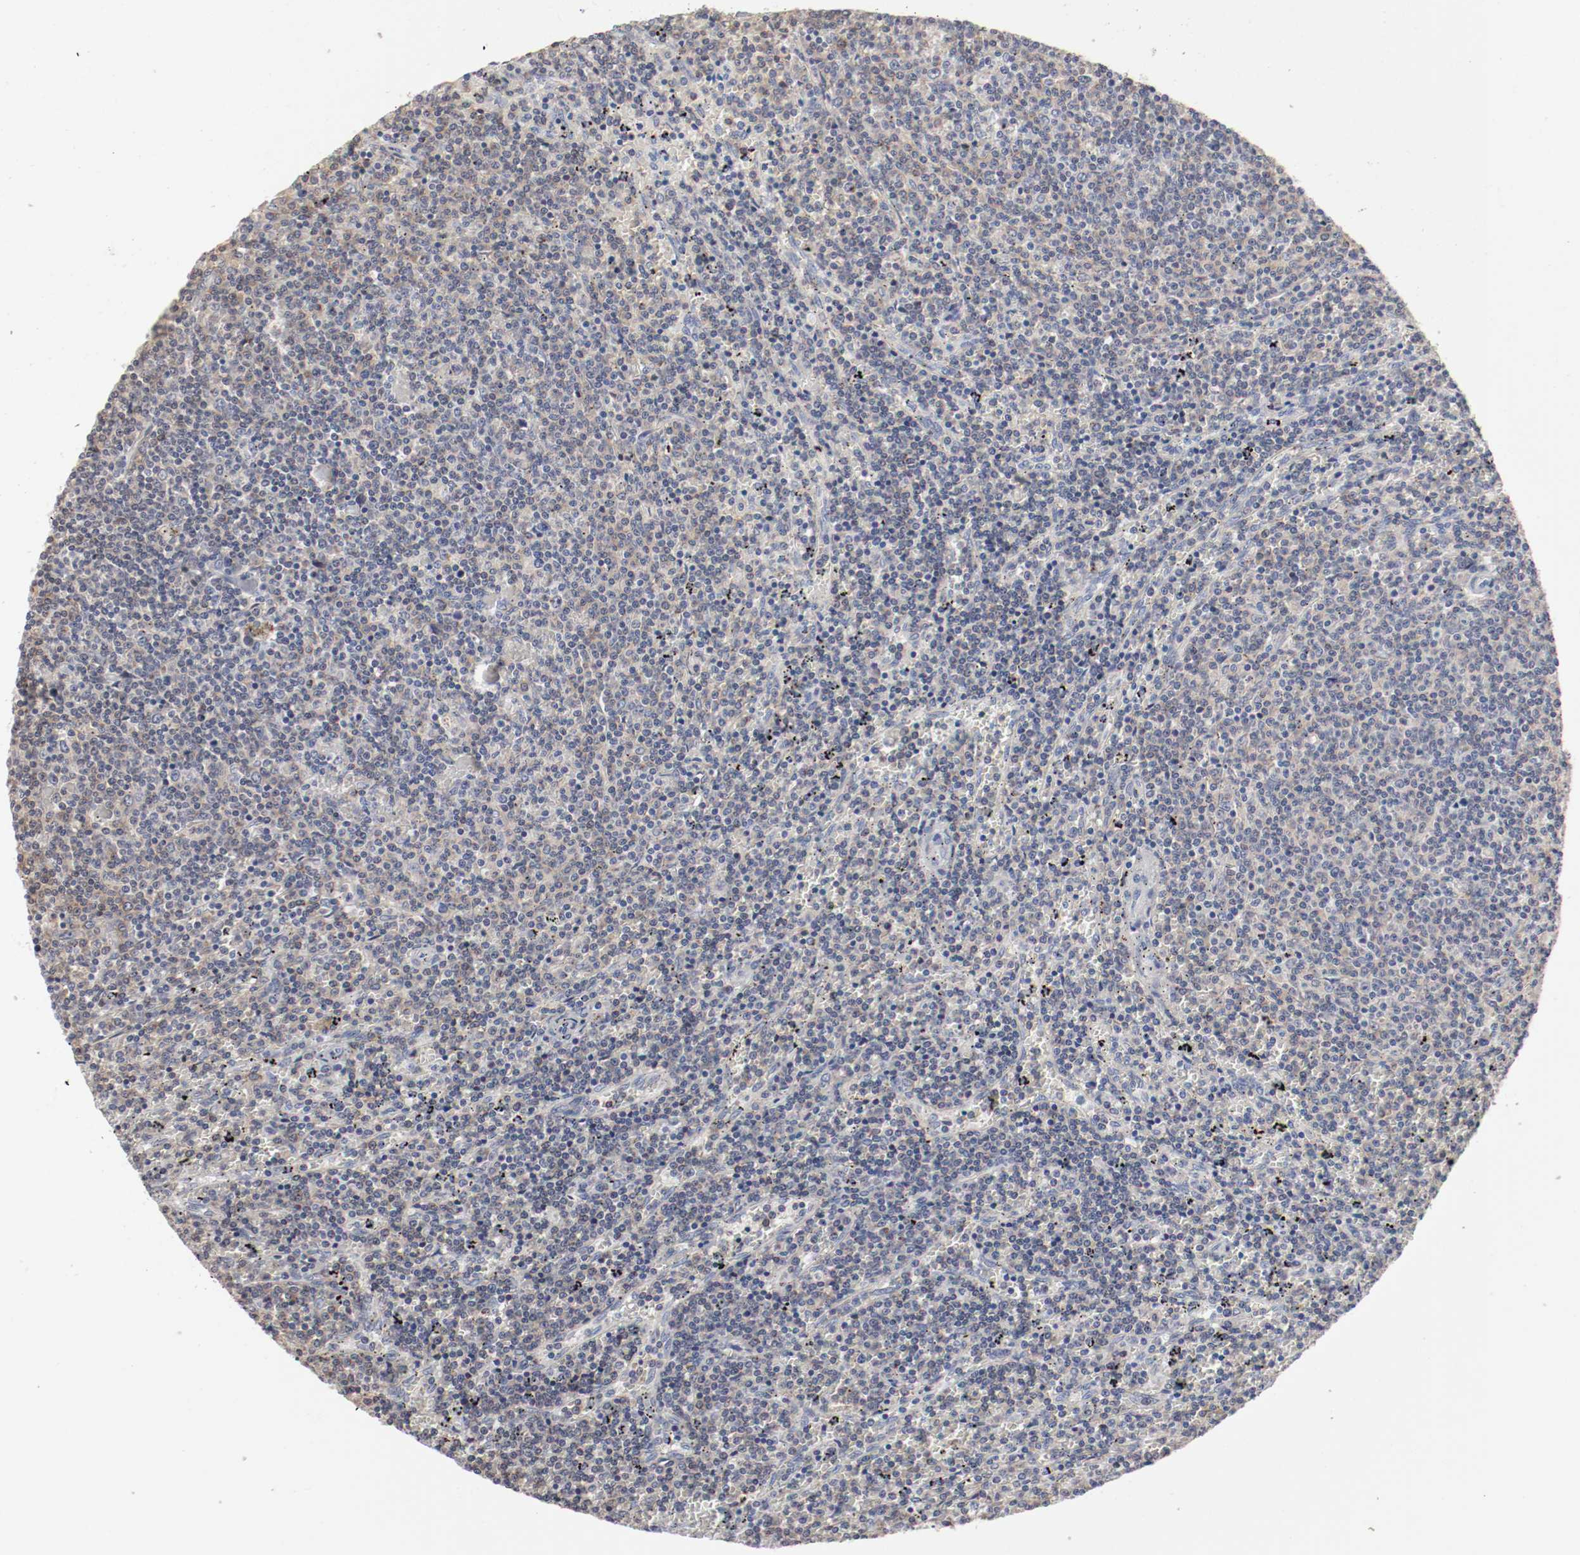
{"staining": {"intensity": "weak", "quantity": ">75%", "location": "cytoplasmic/membranous"}, "tissue": "lymphoma", "cell_type": "Tumor cells", "image_type": "cancer", "snomed": [{"axis": "morphology", "description": "Malignant lymphoma, non-Hodgkin's type, Low grade"}, {"axis": "topography", "description": "Spleen"}], "caption": "IHC histopathology image of human low-grade malignant lymphoma, non-Hodgkin's type stained for a protein (brown), which demonstrates low levels of weak cytoplasmic/membranous positivity in about >75% of tumor cells.", "gene": "FGFBP1", "patient": {"sex": "female", "age": 50}}